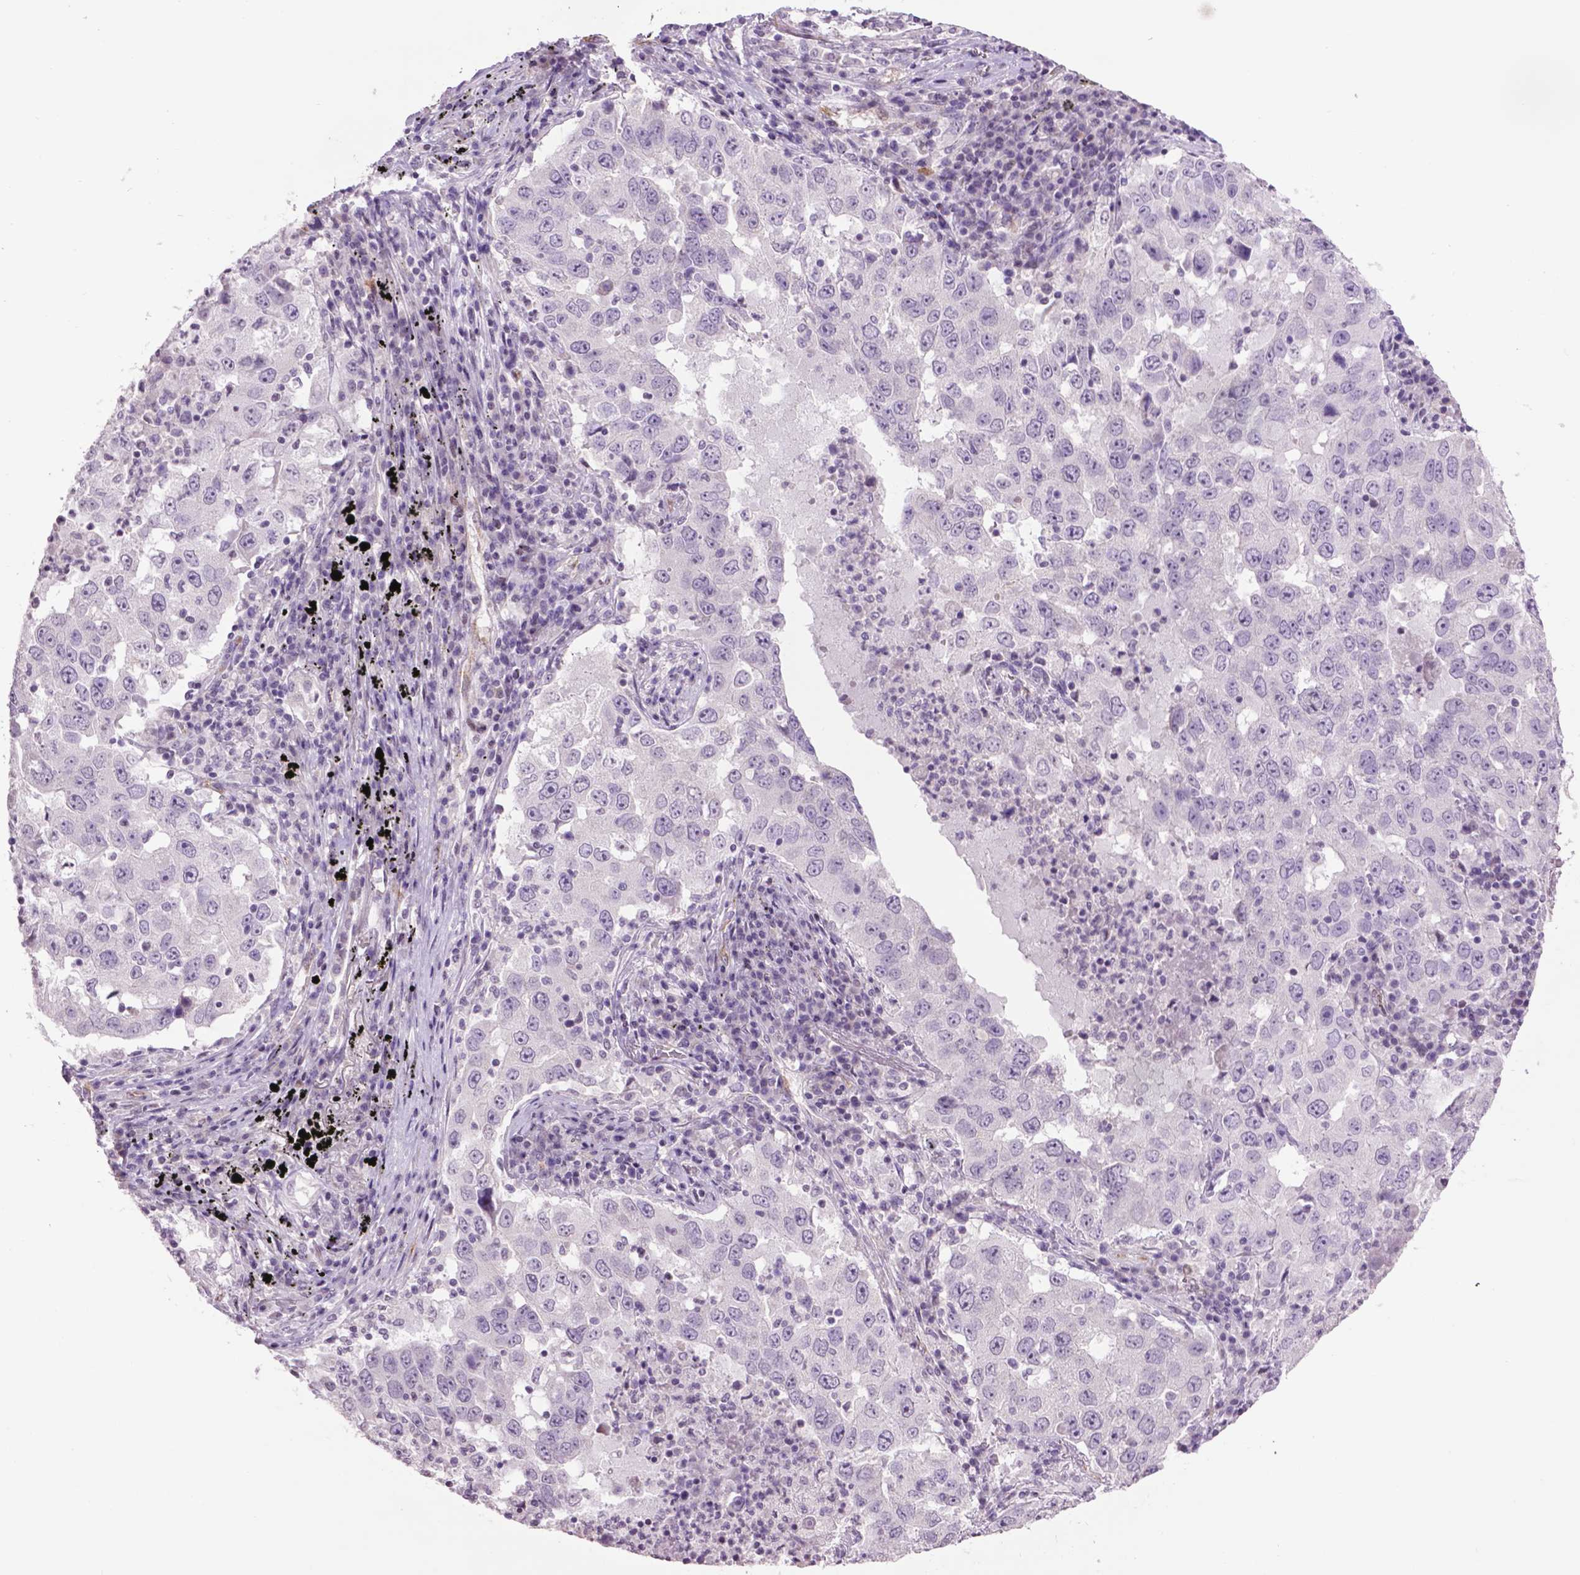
{"staining": {"intensity": "negative", "quantity": "none", "location": "none"}, "tissue": "lung cancer", "cell_type": "Tumor cells", "image_type": "cancer", "snomed": [{"axis": "morphology", "description": "Adenocarcinoma, NOS"}, {"axis": "topography", "description": "Lung"}], "caption": "Tumor cells show no significant positivity in lung adenocarcinoma.", "gene": "TH", "patient": {"sex": "male", "age": 73}}